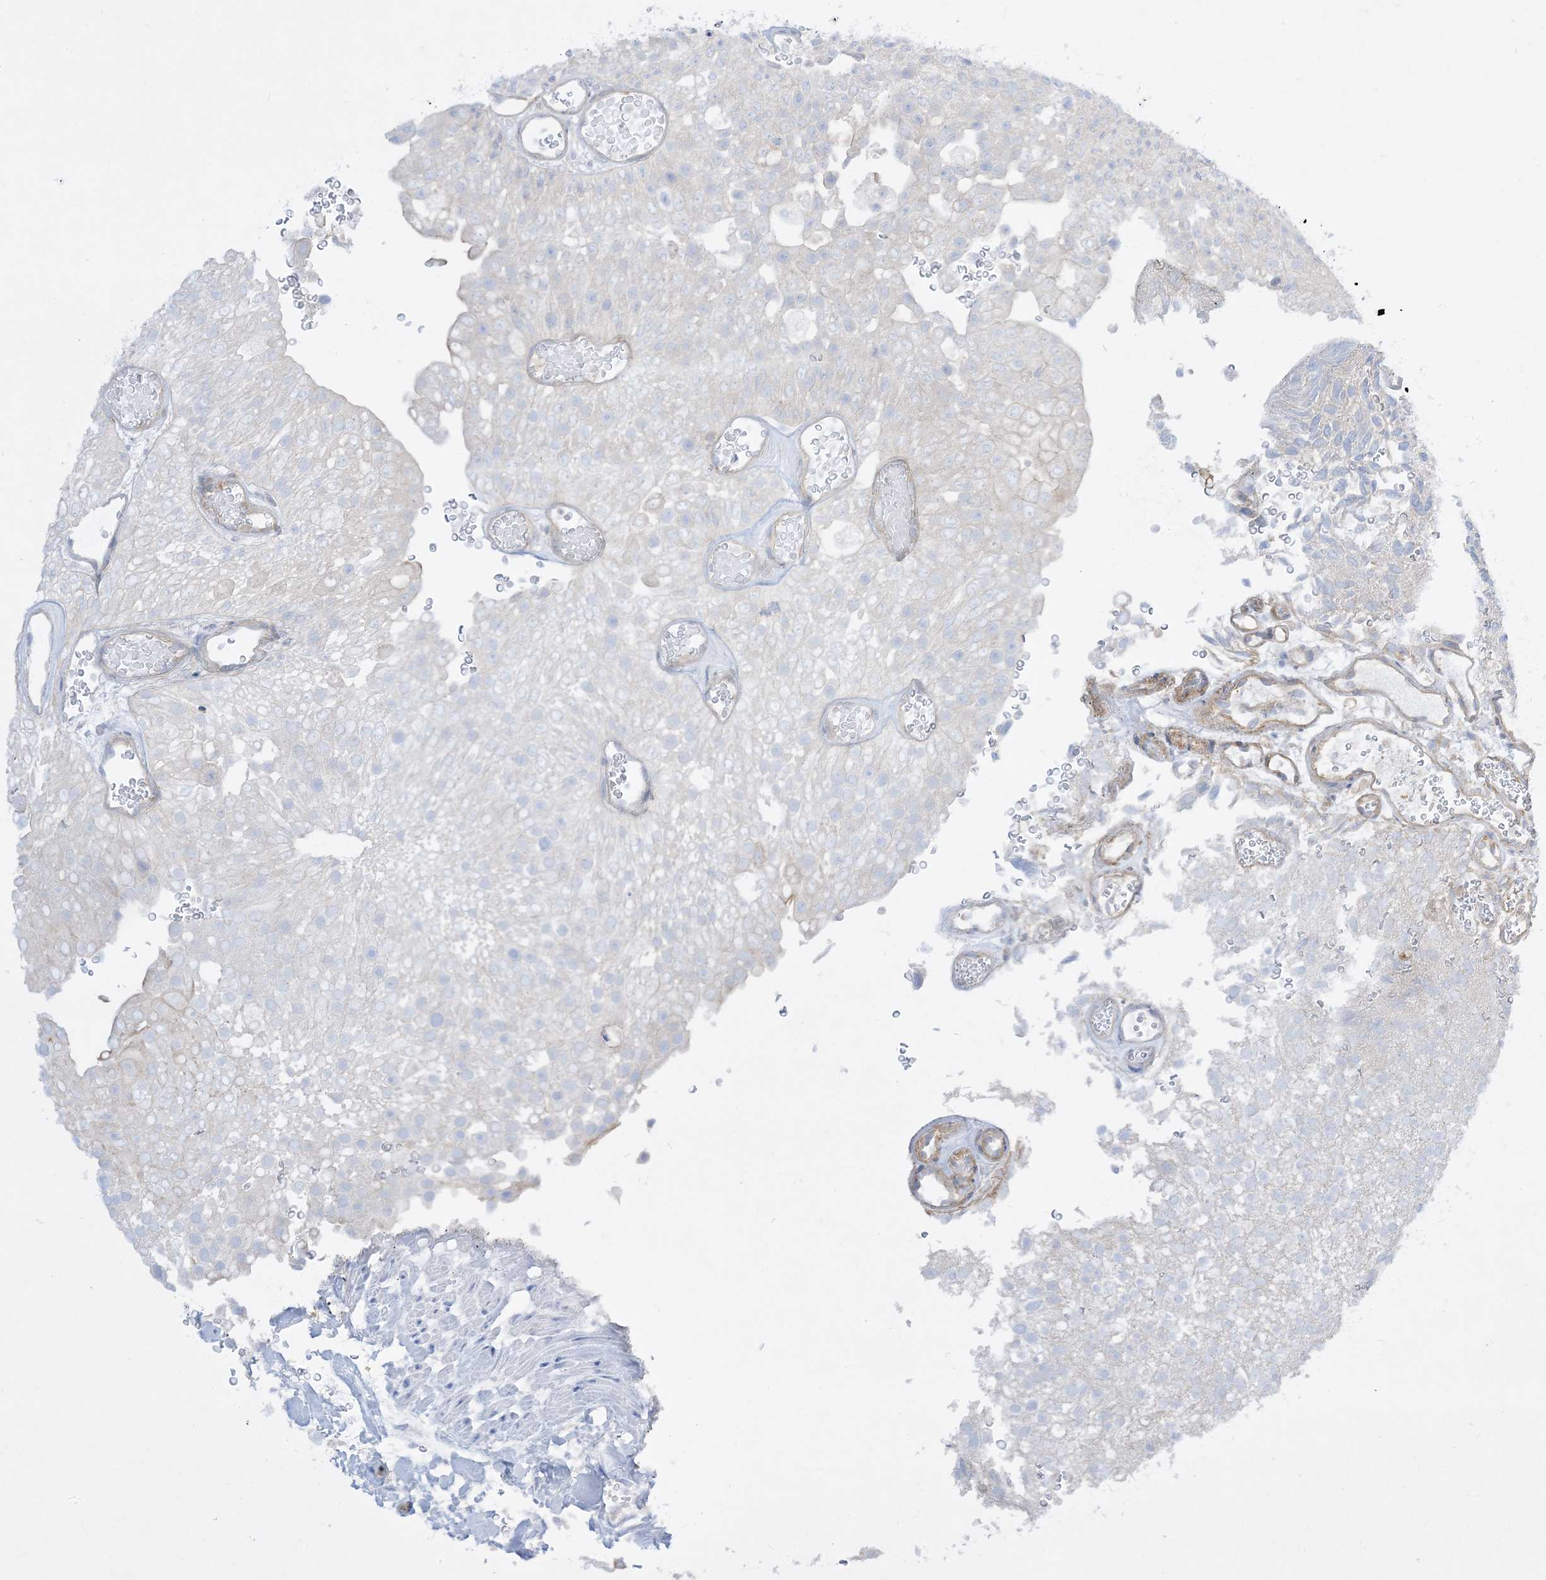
{"staining": {"intensity": "negative", "quantity": "none", "location": "none"}, "tissue": "urothelial cancer", "cell_type": "Tumor cells", "image_type": "cancer", "snomed": [{"axis": "morphology", "description": "Urothelial carcinoma, Low grade"}, {"axis": "topography", "description": "Urinary bladder"}], "caption": "Photomicrograph shows no significant protein staining in tumor cells of urothelial cancer. (Brightfield microscopy of DAB (3,3'-diaminobenzidine) immunohistochemistry at high magnification).", "gene": "ARHGEF9", "patient": {"sex": "male", "age": 78}}